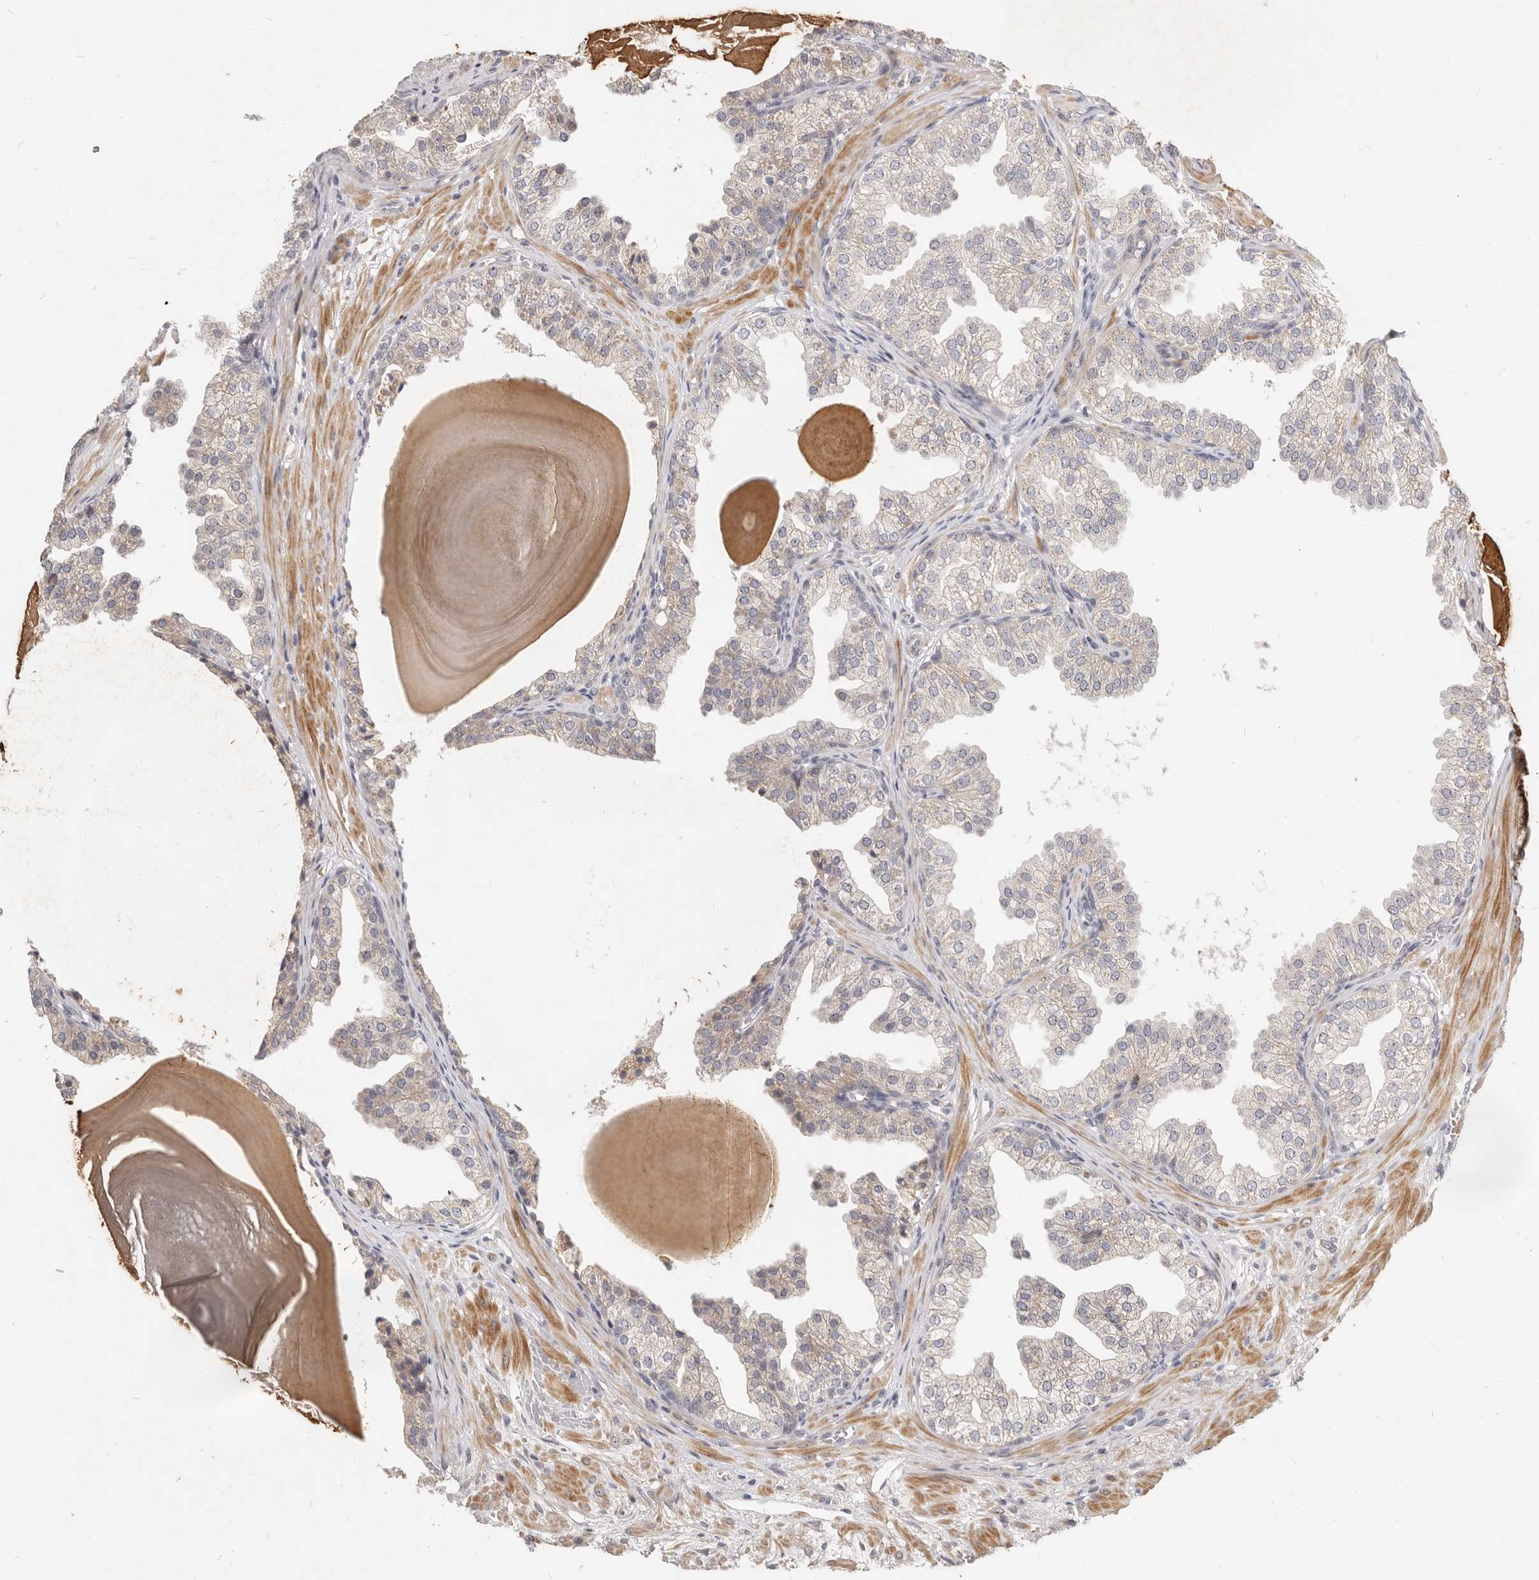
{"staining": {"intensity": "negative", "quantity": "none", "location": "none"}, "tissue": "prostate", "cell_type": "Glandular cells", "image_type": "normal", "snomed": [{"axis": "morphology", "description": "Normal tissue, NOS"}, {"axis": "topography", "description": "Prostate"}], "caption": "Immunohistochemistry (IHC) histopathology image of benign human prostate stained for a protein (brown), which reveals no positivity in glandular cells. (DAB (3,3'-diaminobenzidine) immunohistochemistry (IHC) visualized using brightfield microscopy, high magnification).", "gene": "MICALL2", "patient": {"sex": "male", "age": 48}}